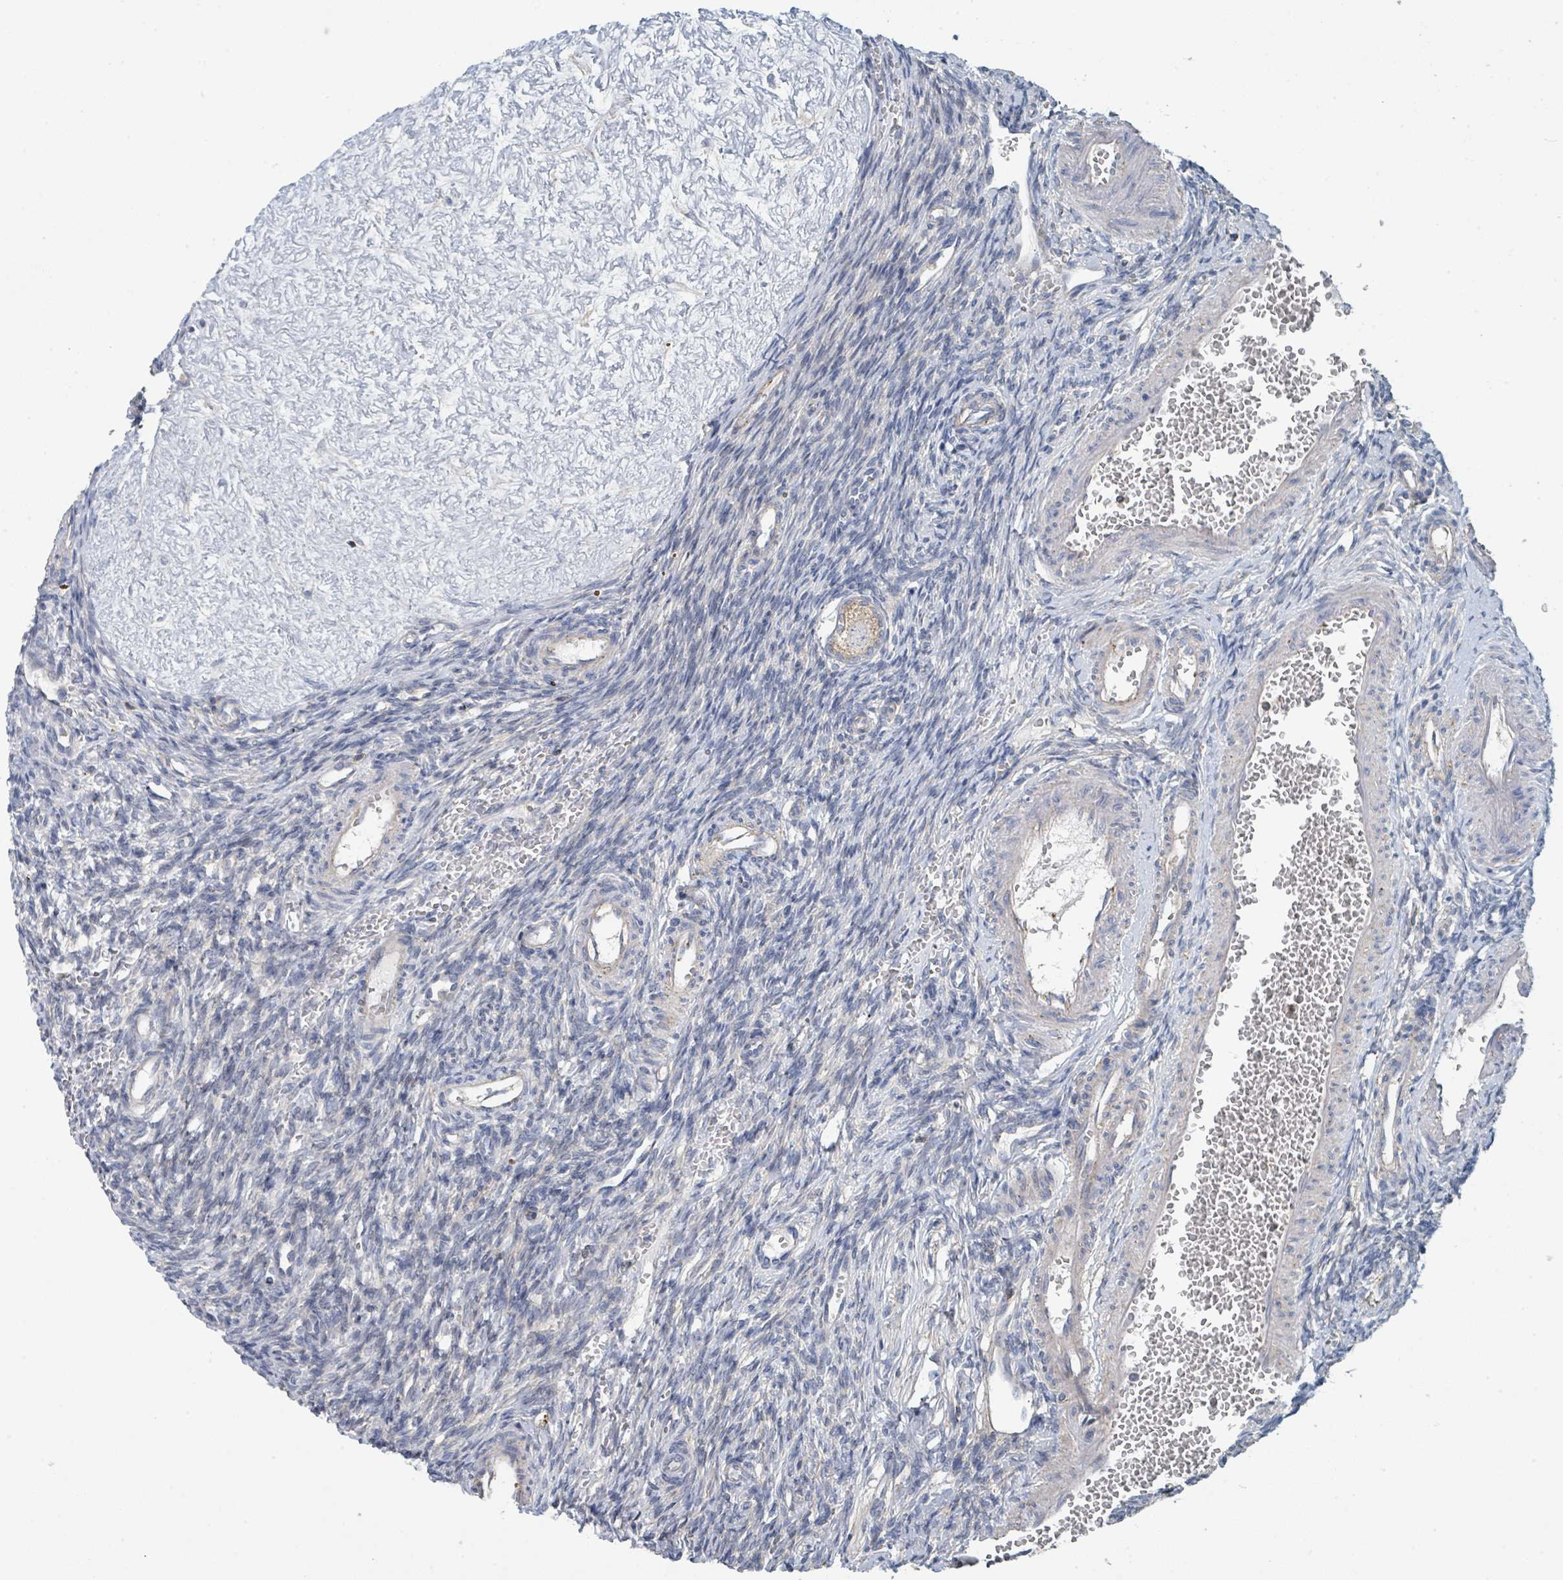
{"staining": {"intensity": "weak", "quantity": ">75%", "location": "cytoplasmic/membranous"}, "tissue": "ovary", "cell_type": "Follicle cells", "image_type": "normal", "snomed": [{"axis": "morphology", "description": "Normal tissue, NOS"}, {"axis": "topography", "description": "Ovary"}], "caption": "Immunohistochemical staining of benign ovary demonstrates weak cytoplasmic/membranous protein positivity in about >75% of follicle cells.", "gene": "LRRC42", "patient": {"sex": "female", "age": 39}}